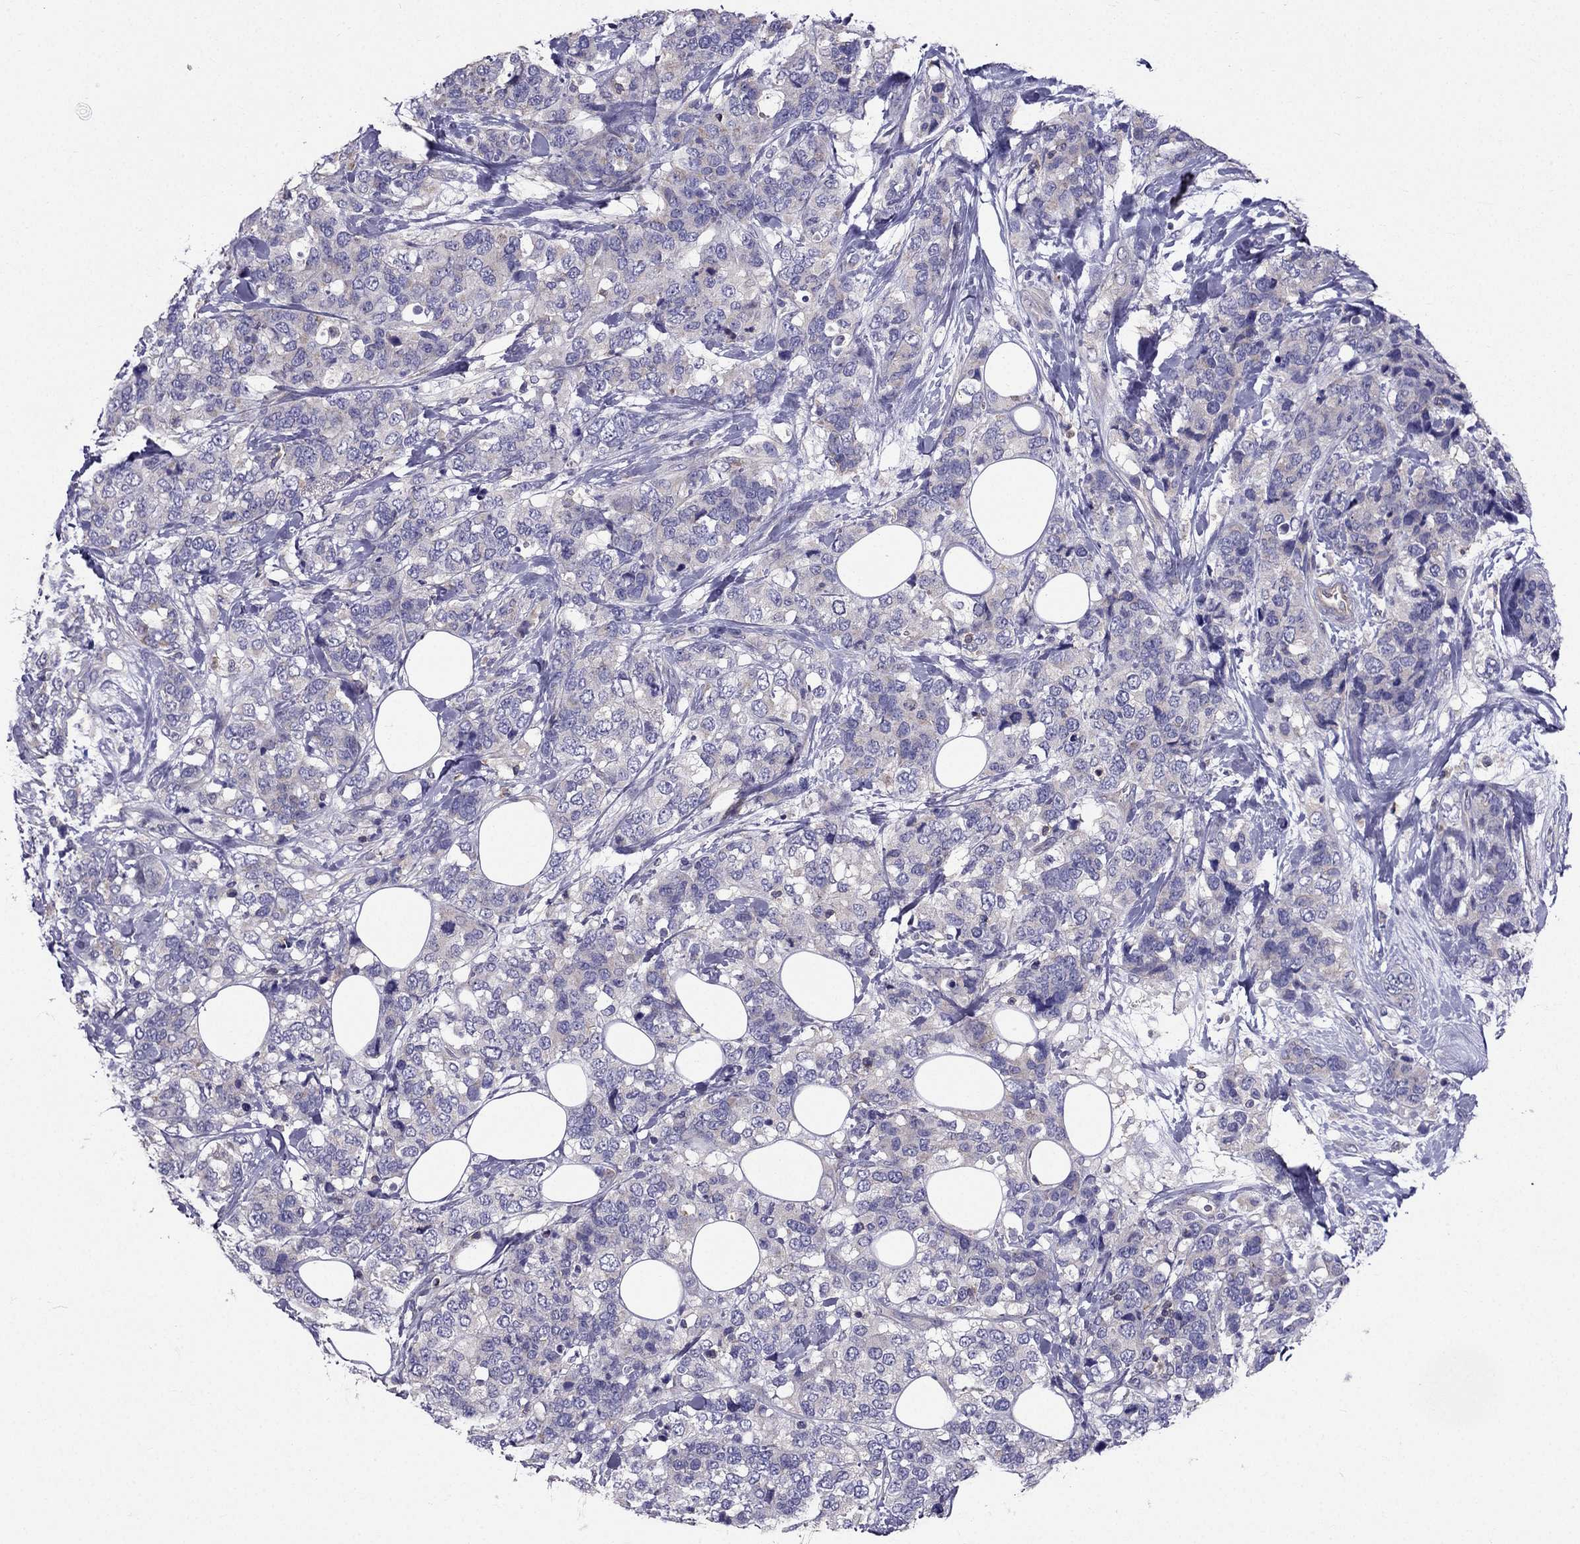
{"staining": {"intensity": "weak", "quantity": "<25%", "location": "cytoplasmic/membranous"}, "tissue": "breast cancer", "cell_type": "Tumor cells", "image_type": "cancer", "snomed": [{"axis": "morphology", "description": "Lobular carcinoma"}, {"axis": "topography", "description": "Breast"}], "caption": "A high-resolution photomicrograph shows immunohistochemistry (IHC) staining of breast cancer, which exhibits no significant expression in tumor cells. (DAB IHC with hematoxylin counter stain).", "gene": "AAK1", "patient": {"sex": "female", "age": 59}}